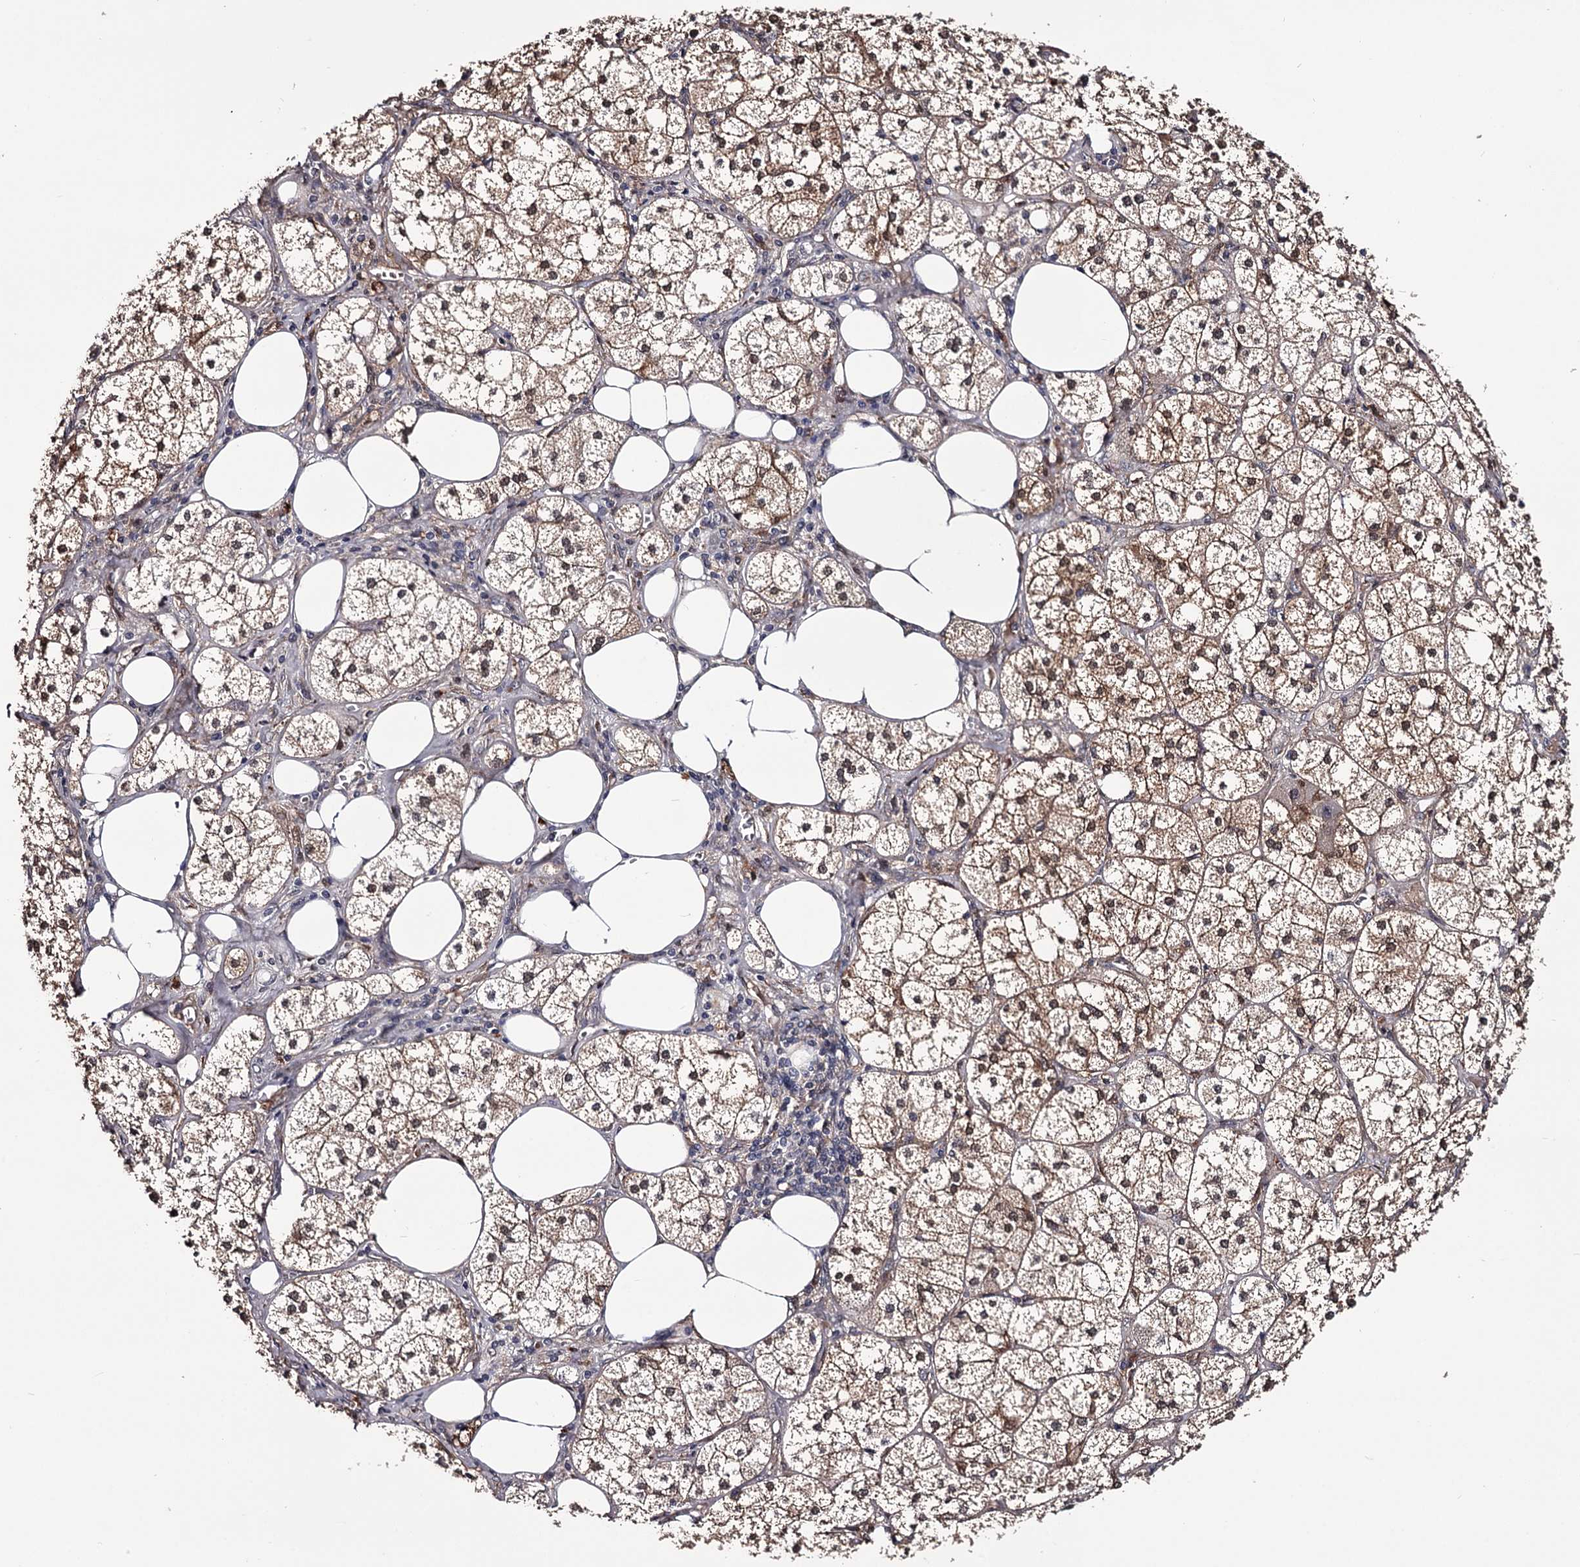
{"staining": {"intensity": "moderate", "quantity": "25%-75%", "location": "cytoplasmic/membranous,nuclear"}, "tissue": "adrenal gland", "cell_type": "Glandular cells", "image_type": "normal", "snomed": [{"axis": "morphology", "description": "Normal tissue, NOS"}, {"axis": "topography", "description": "Adrenal gland"}], "caption": "An immunohistochemistry photomicrograph of benign tissue is shown. Protein staining in brown shows moderate cytoplasmic/membranous,nuclear positivity in adrenal gland within glandular cells.", "gene": "GSTO1", "patient": {"sex": "female", "age": 61}}